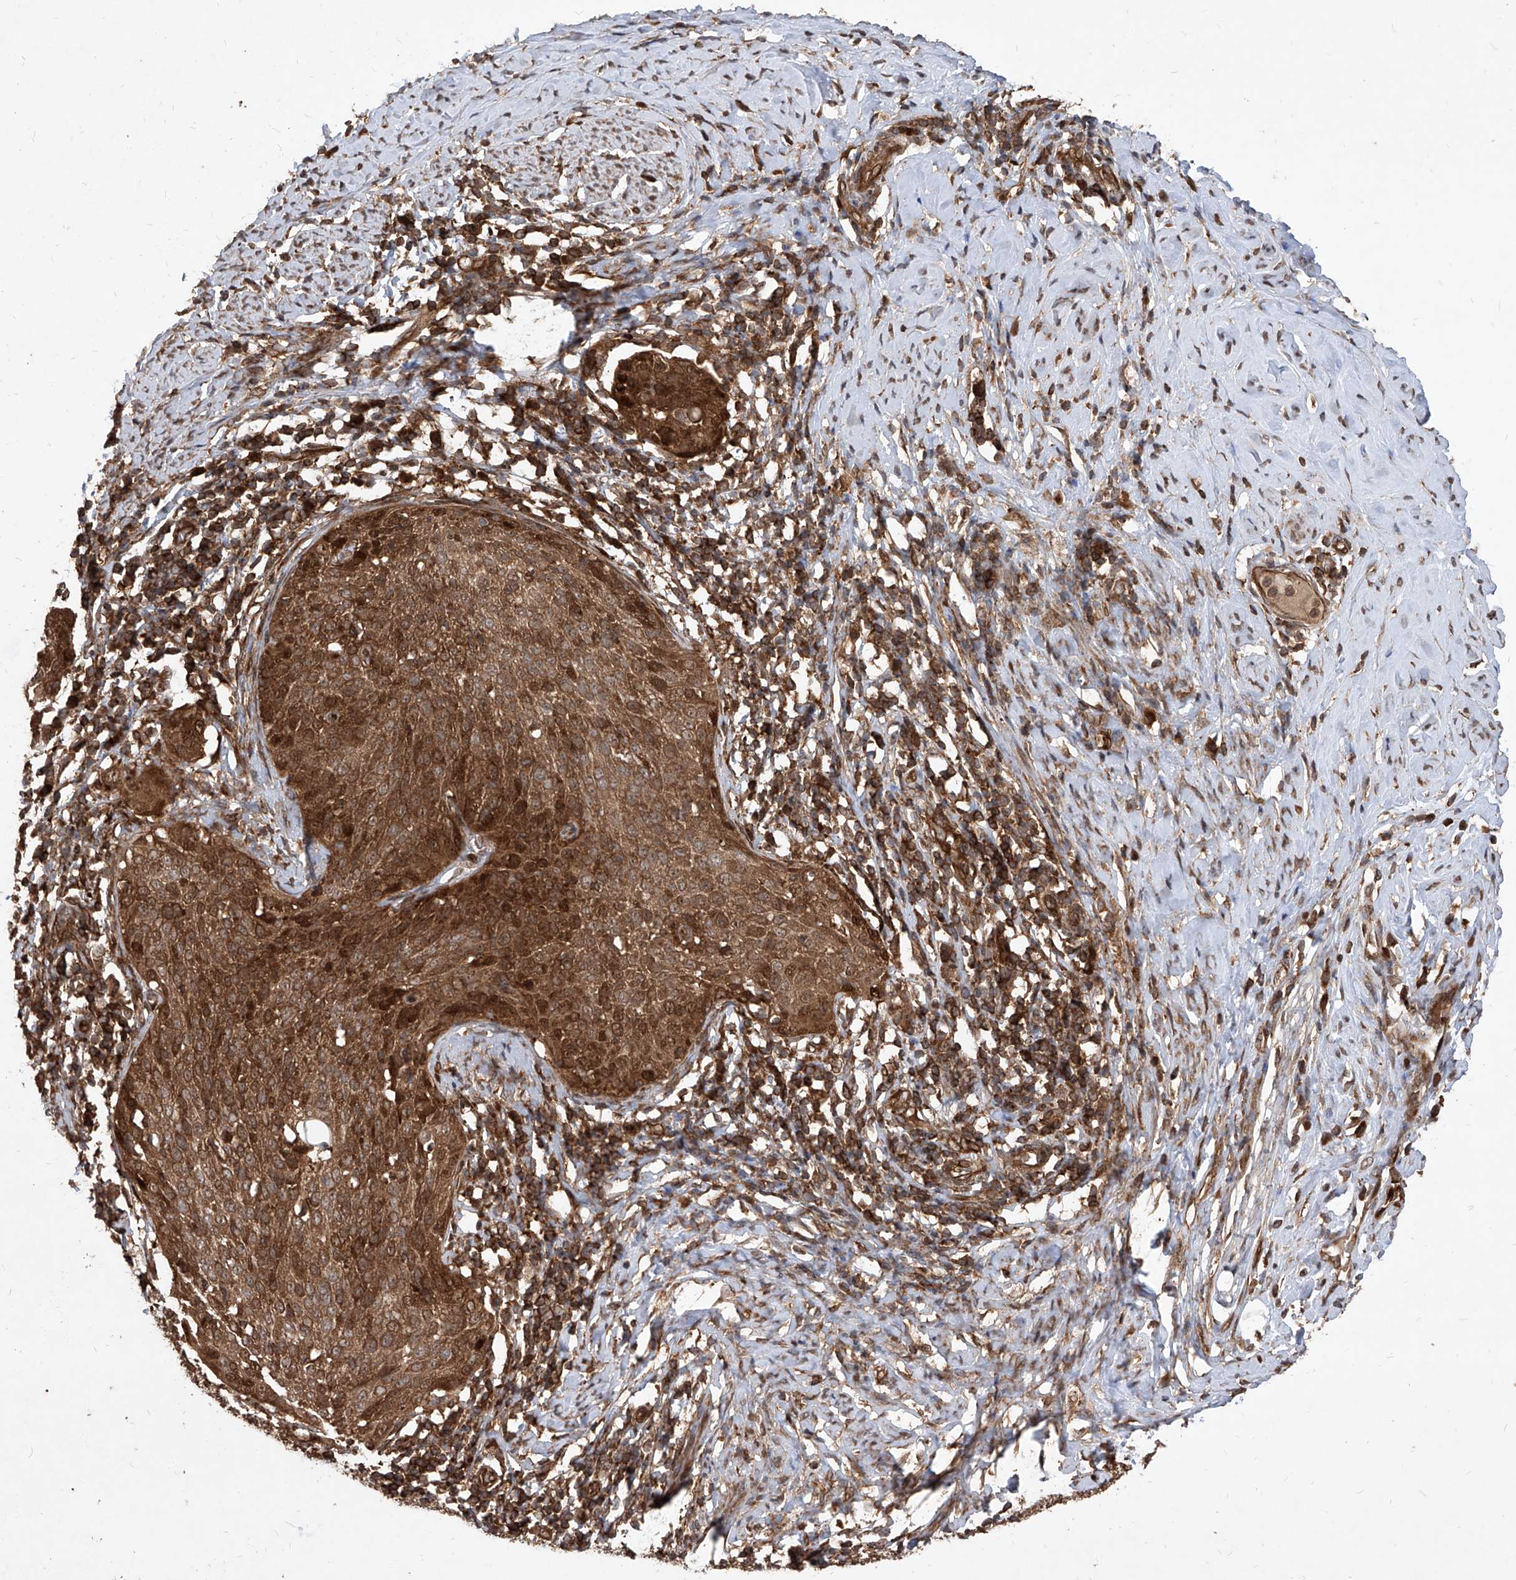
{"staining": {"intensity": "strong", "quantity": ">75%", "location": "cytoplasmic/membranous,nuclear"}, "tissue": "cervical cancer", "cell_type": "Tumor cells", "image_type": "cancer", "snomed": [{"axis": "morphology", "description": "Squamous cell carcinoma, NOS"}, {"axis": "topography", "description": "Cervix"}], "caption": "This is an image of IHC staining of cervical cancer (squamous cell carcinoma), which shows strong staining in the cytoplasmic/membranous and nuclear of tumor cells.", "gene": "MAGED2", "patient": {"sex": "female", "age": 51}}